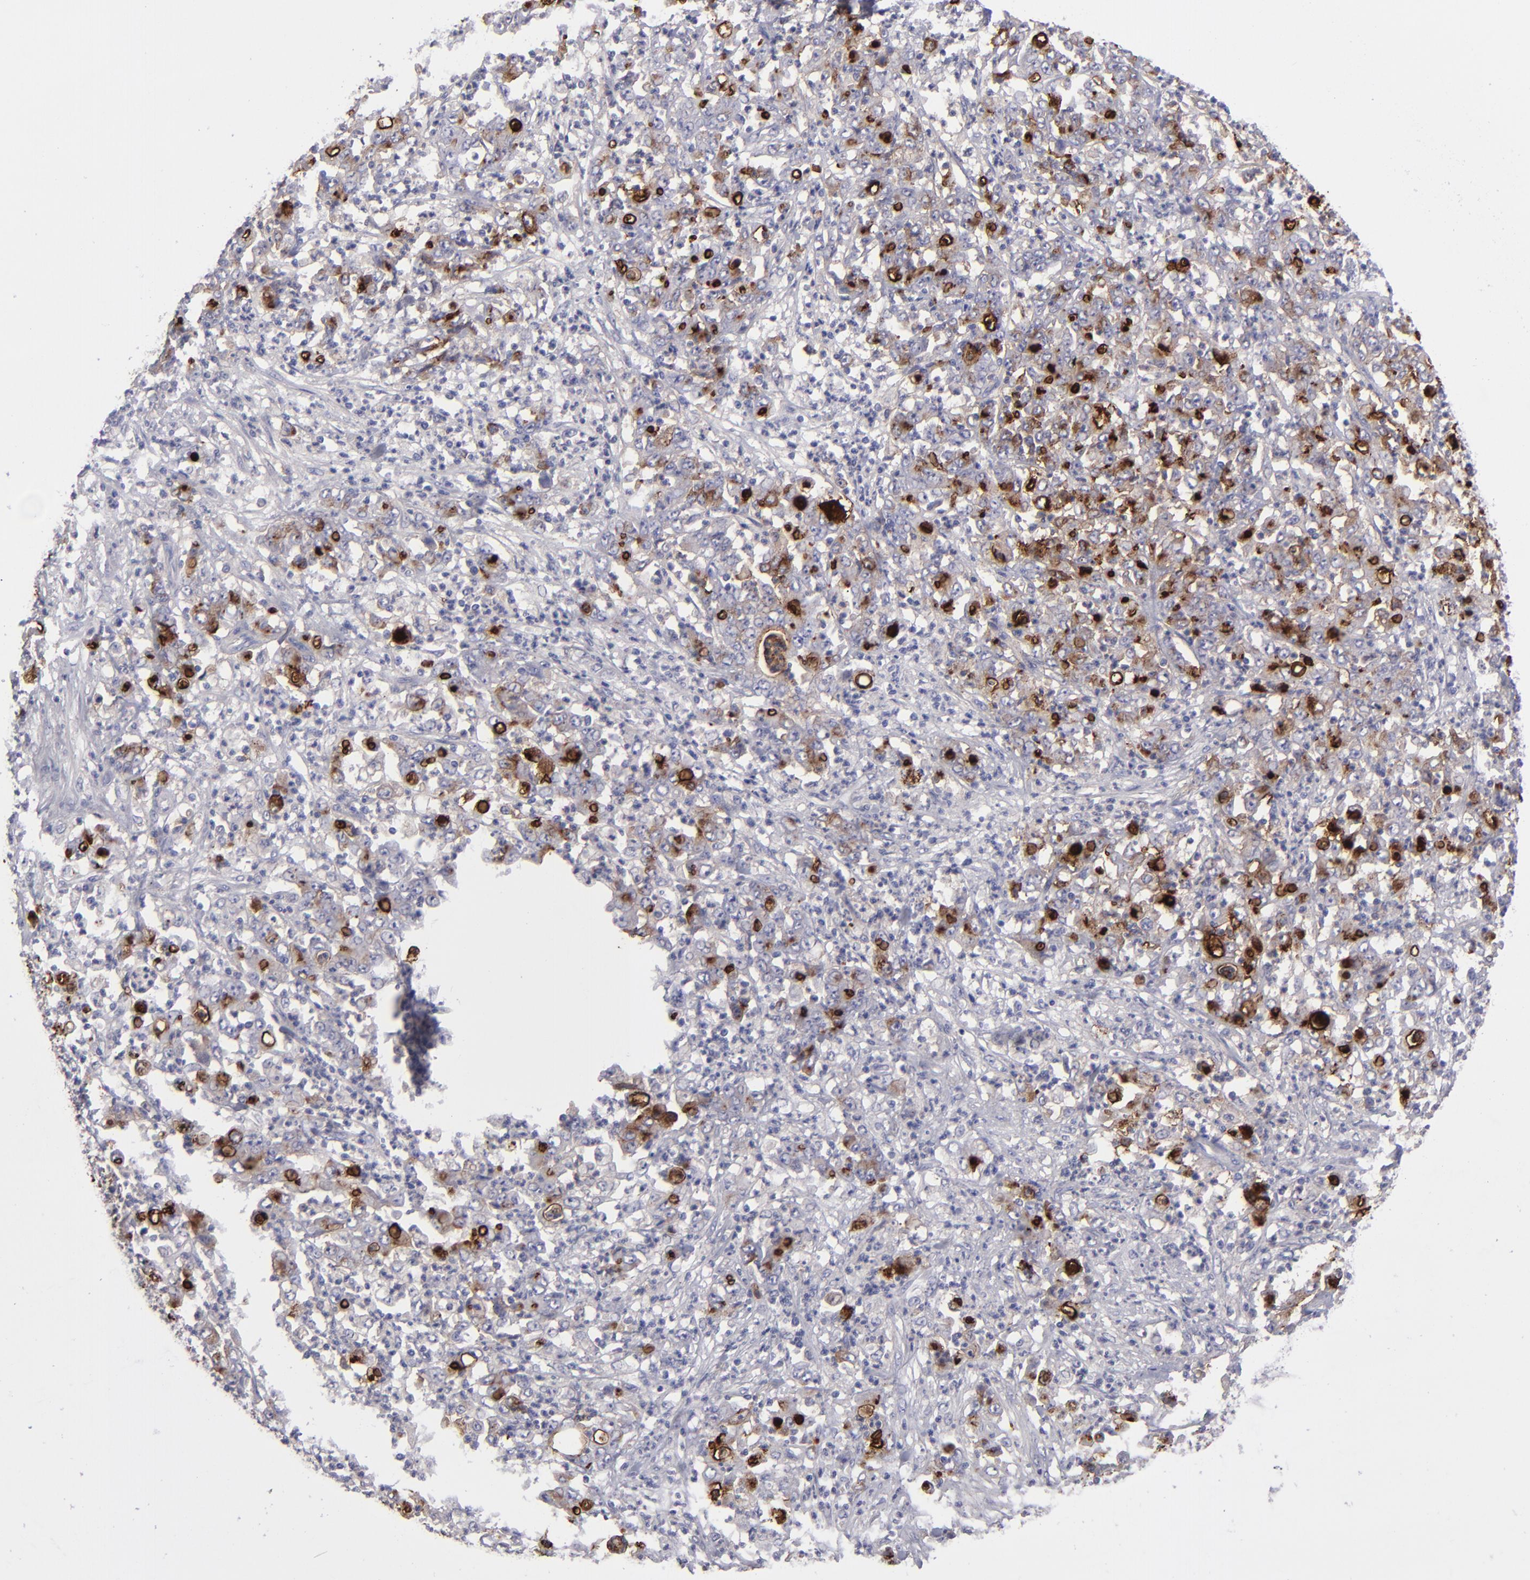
{"staining": {"intensity": "moderate", "quantity": "25%-75%", "location": "cytoplasmic/membranous"}, "tissue": "stomach cancer", "cell_type": "Tumor cells", "image_type": "cancer", "snomed": [{"axis": "morphology", "description": "Adenocarcinoma, NOS"}, {"axis": "topography", "description": "Stomach, lower"}], "caption": "Immunohistochemistry photomicrograph of human stomach adenocarcinoma stained for a protein (brown), which shows medium levels of moderate cytoplasmic/membranous positivity in approximately 25%-75% of tumor cells.", "gene": "ANPEP", "patient": {"sex": "female", "age": 71}}